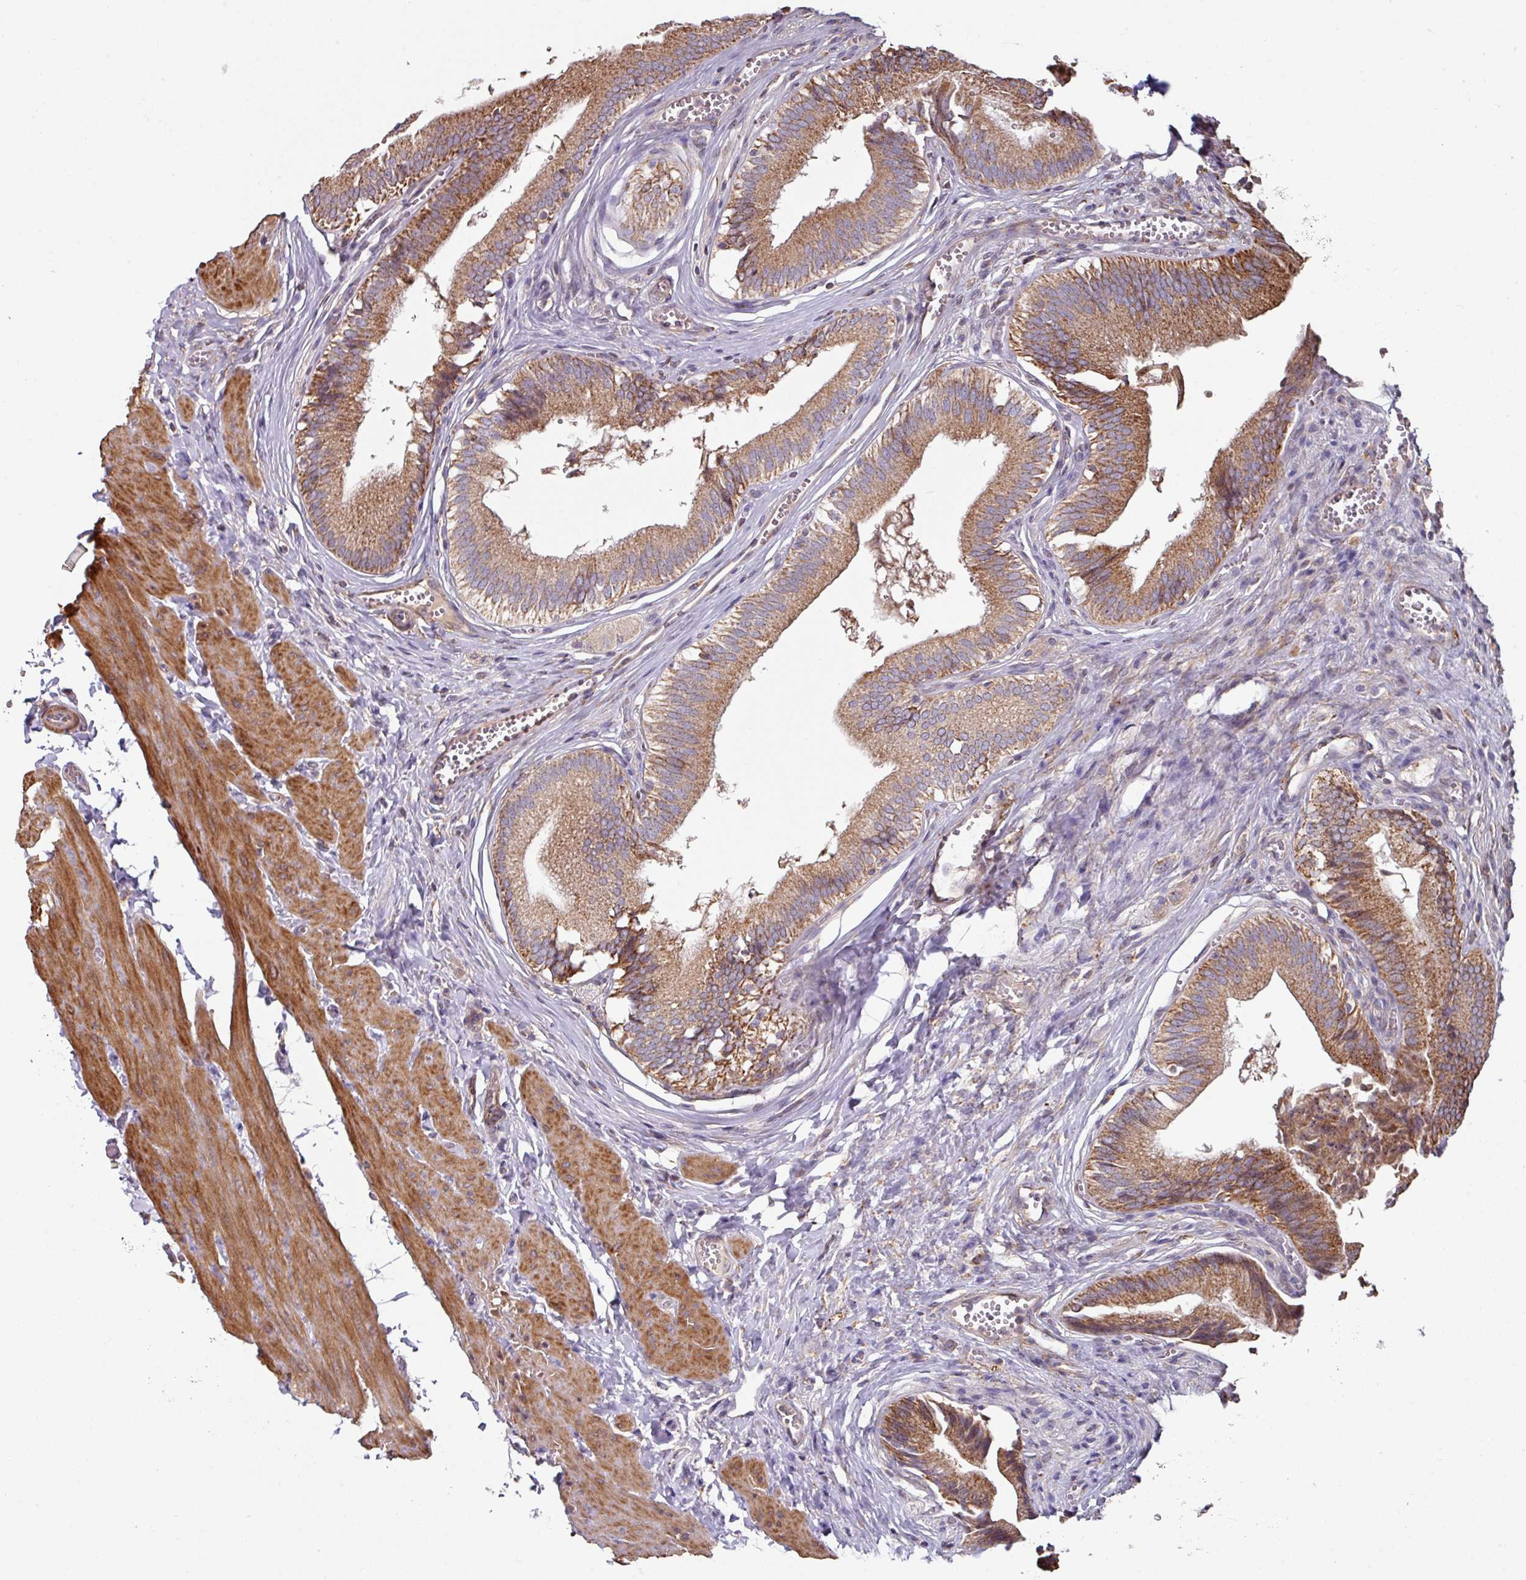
{"staining": {"intensity": "strong", "quantity": "25%-75%", "location": "cytoplasmic/membranous"}, "tissue": "gallbladder", "cell_type": "Glandular cells", "image_type": "normal", "snomed": [{"axis": "morphology", "description": "Normal tissue, NOS"}, {"axis": "topography", "description": "Gallbladder"}], "caption": "Gallbladder stained with immunohistochemistry (IHC) displays strong cytoplasmic/membranous staining in approximately 25%-75% of glandular cells.", "gene": "OR2D3", "patient": {"sex": "male", "age": 17}}